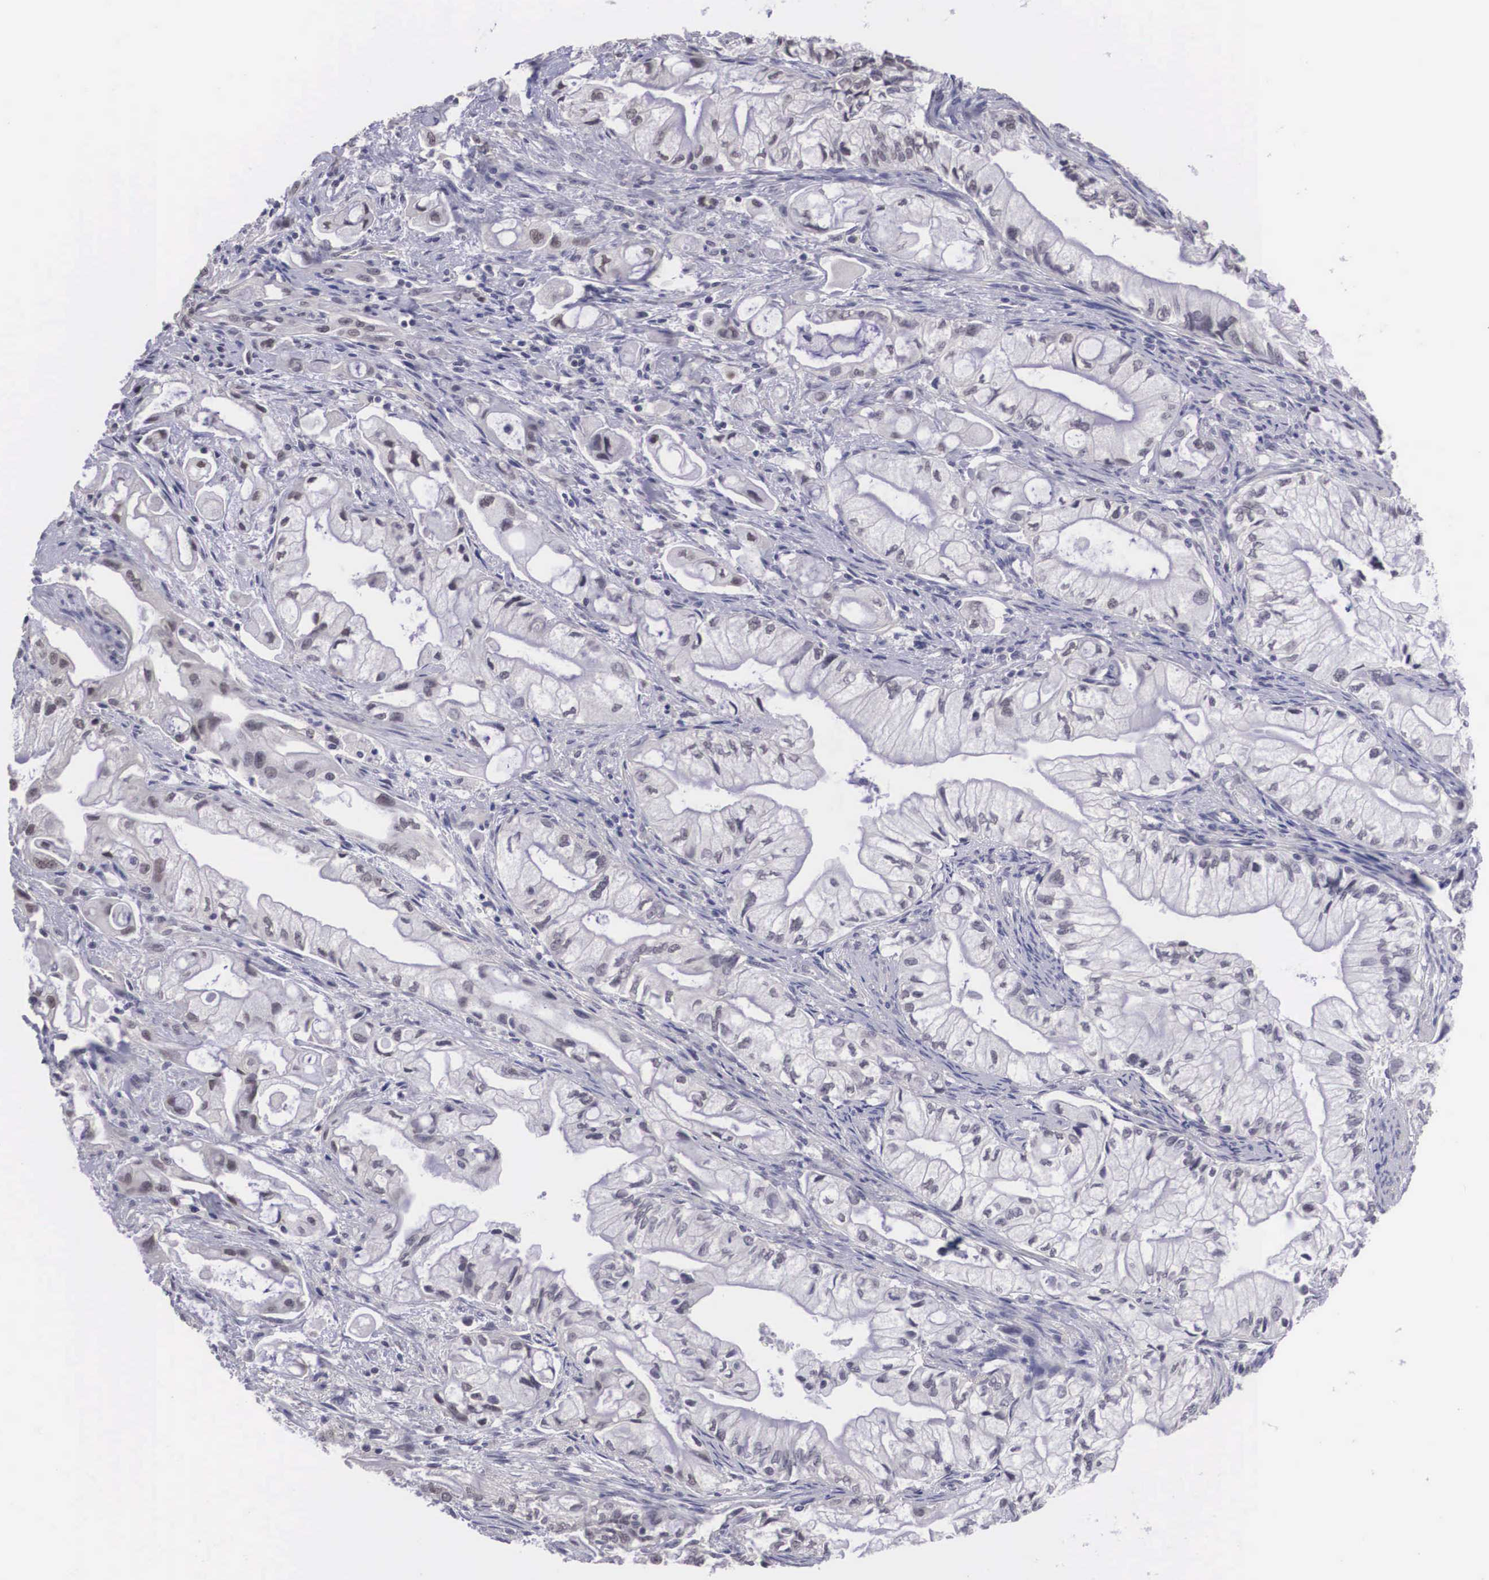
{"staining": {"intensity": "negative", "quantity": "none", "location": "none"}, "tissue": "pancreatic cancer", "cell_type": "Tumor cells", "image_type": "cancer", "snomed": [{"axis": "morphology", "description": "Adenocarcinoma, NOS"}, {"axis": "topography", "description": "Pancreas"}], "caption": "Immunohistochemistry of human pancreatic adenocarcinoma shows no positivity in tumor cells.", "gene": "ZNF275", "patient": {"sex": "male", "age": 79}}